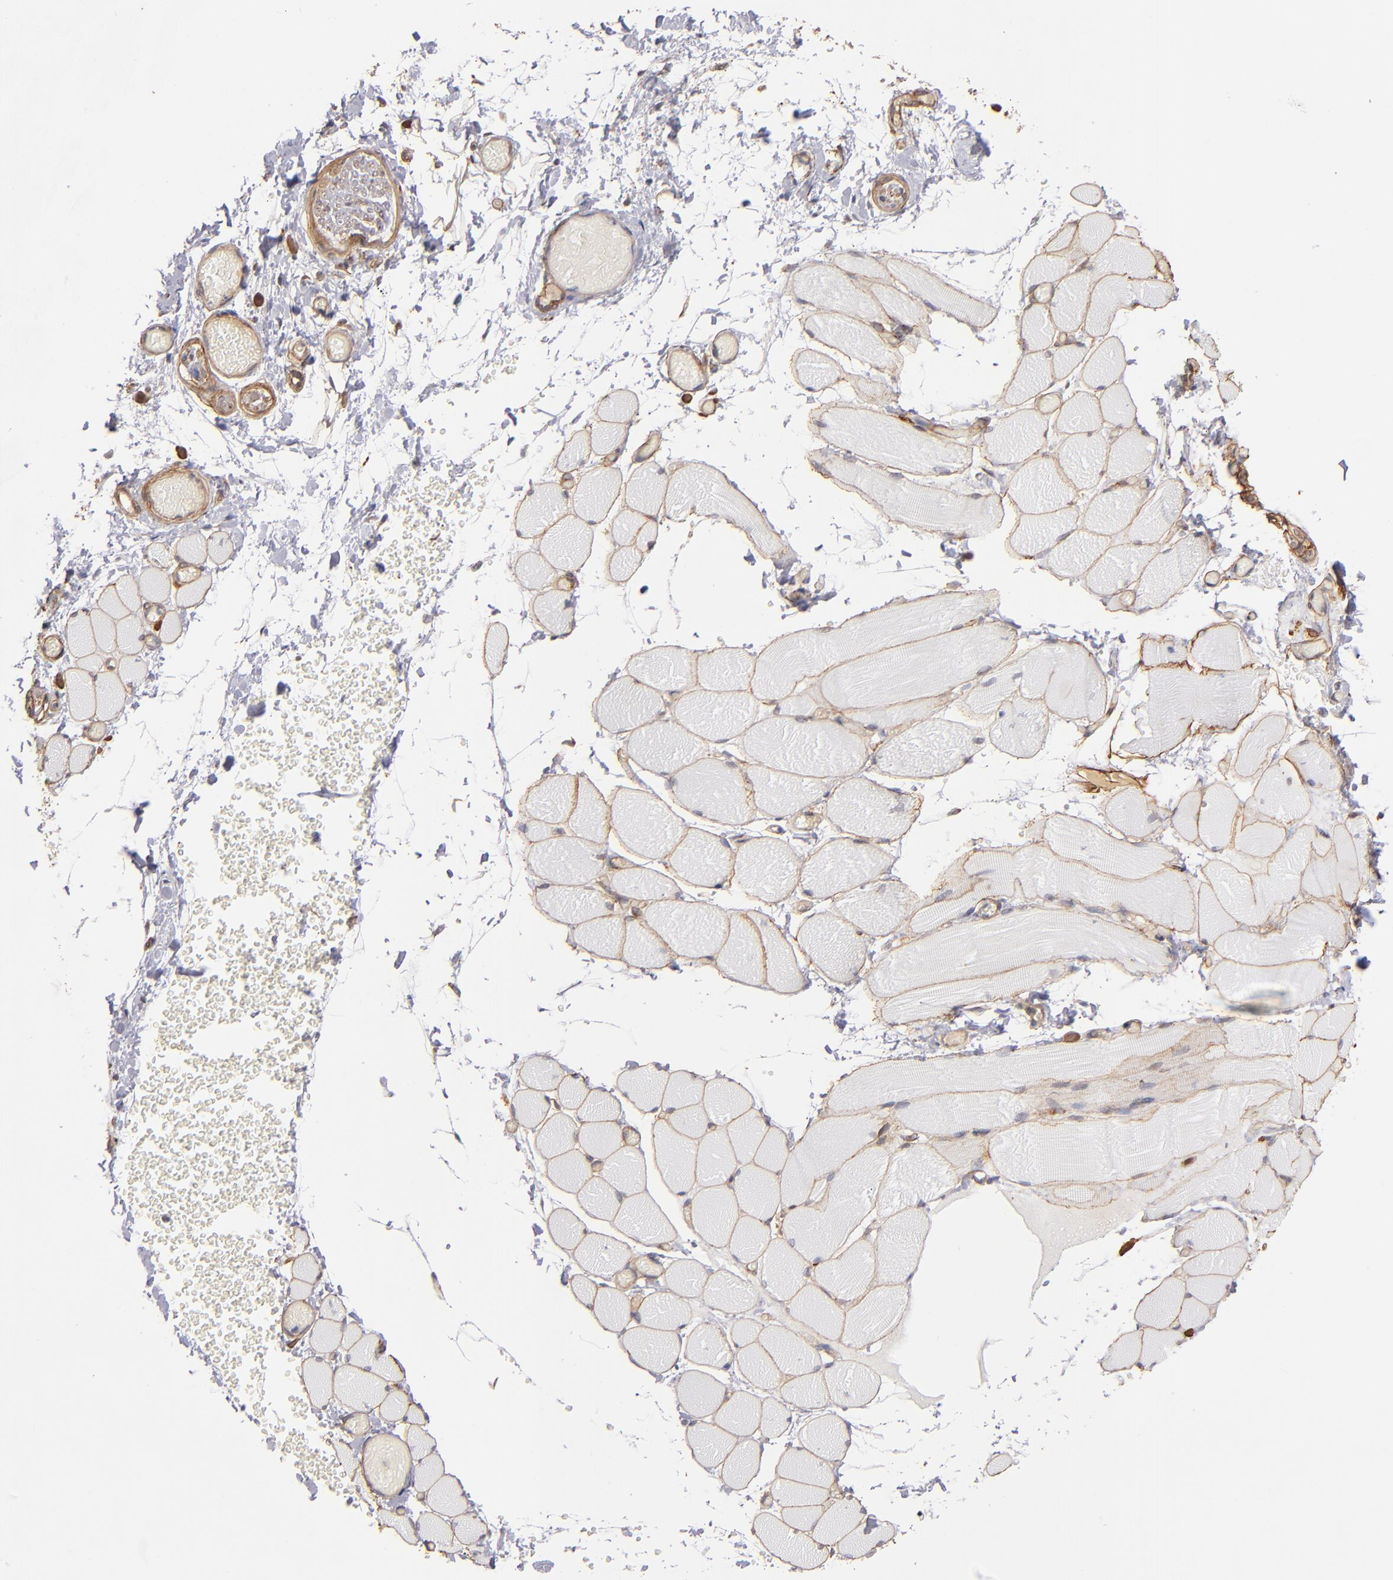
{"staining": {"intensity": "moderate", "quantity": ">75%", "location": "cytoplasmic/membranous"}, "tissue": "skeletal muscle", "cell_type": "Myocytes", "image_type": "normal", "snomed": [{"axis": "morphology", "description": "Normal tissue, NOS"}, {"axis": "topography", "description": "Skeletal muscle"}, {"axis": "topography", "description": "Soft tissue"}], "caption": "This photomicrograph exhibits IHC staining of normal skeletal muscle, with medium moderate cytoplasmic/membranous staining in approximately >75% of myocytes.", "gene": "LAMC1", "patient": {"sex": "female", "age": 58}}